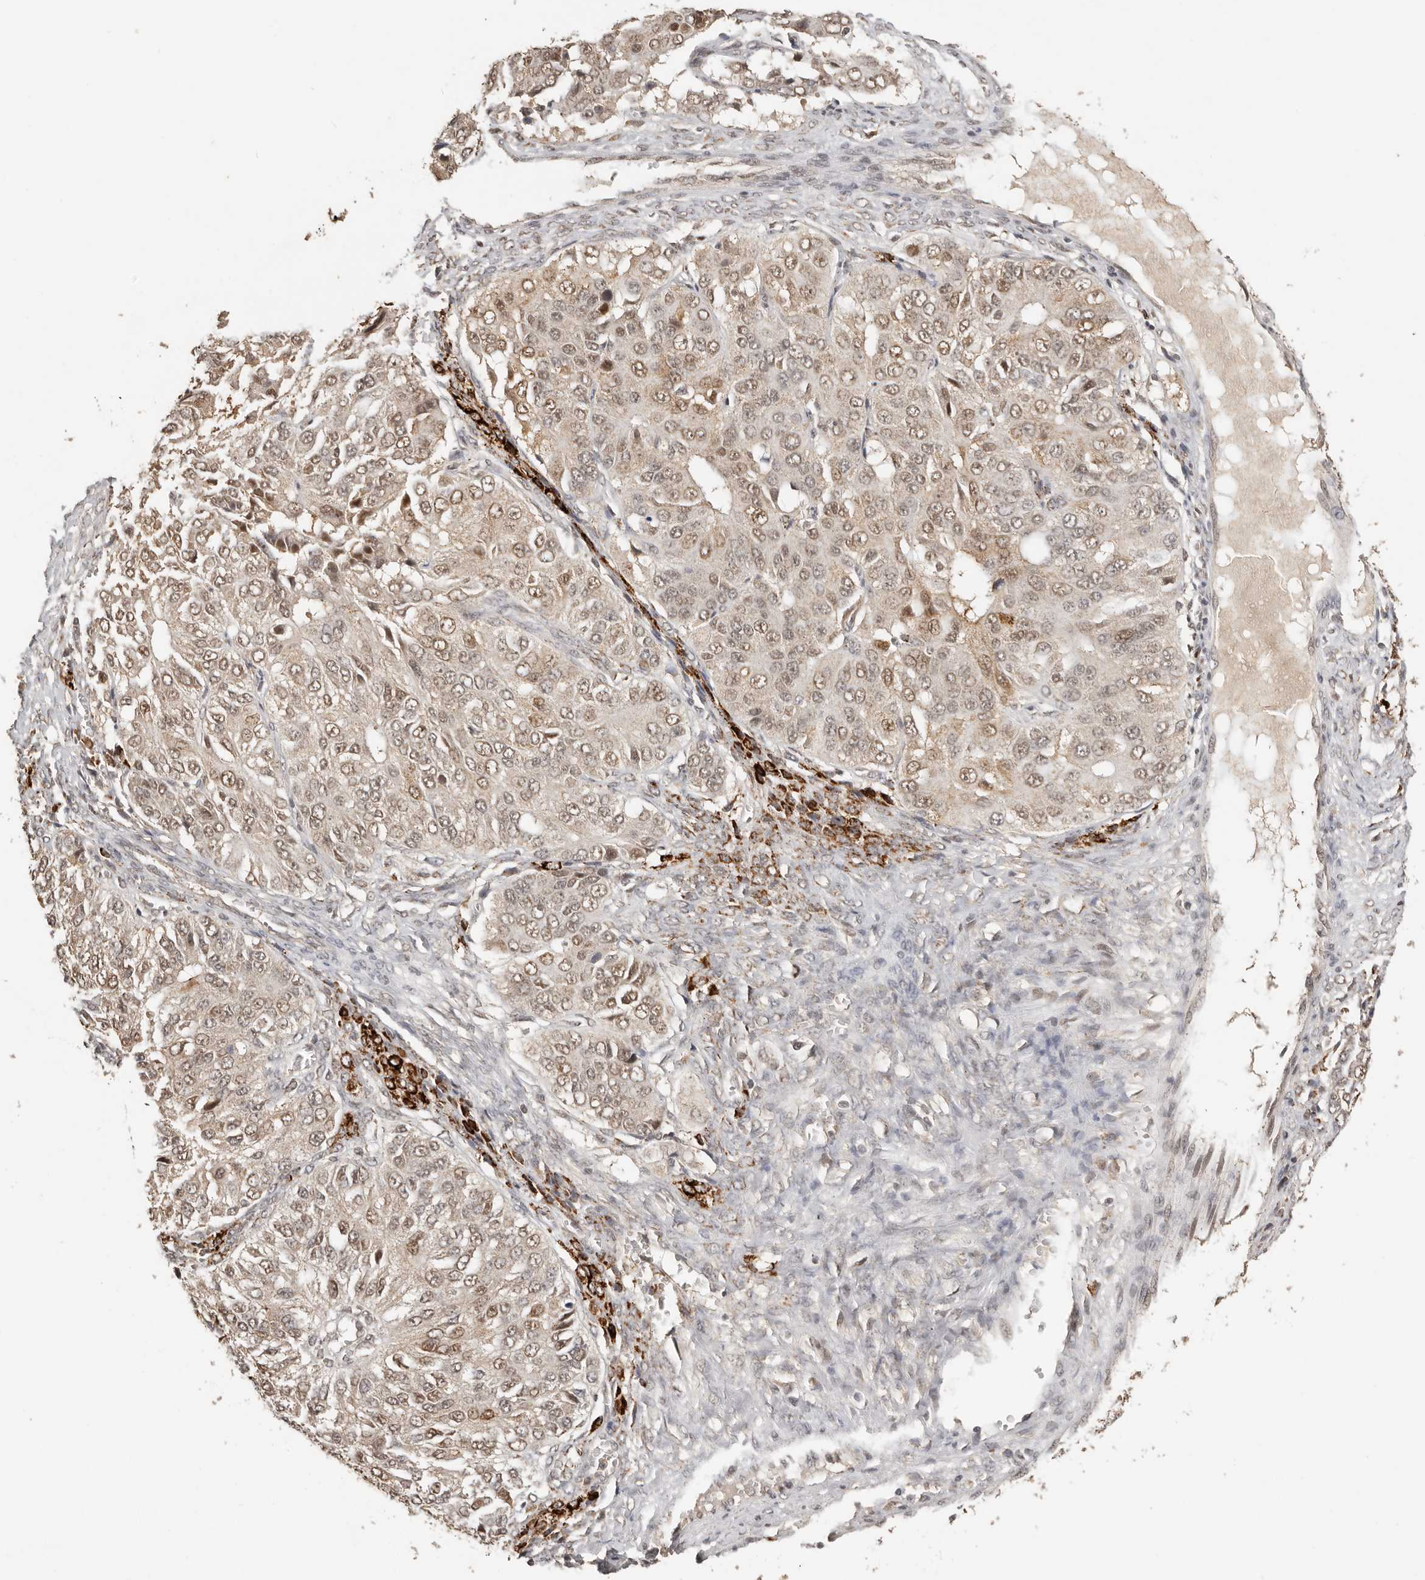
{"staining": {"intensity": "moderate", "quantity": "25%-75%", "location": "cytoplasmic/membranous,nuclear"}, "tissue": "ovarian cancer", "cell_type": "Tumor cells", "image_type": "cancer", "snomed": [{"axis": "morphology", "description": "Carcinoma, endometroid"}, {"axis": "topography", "description": "Ovary"}], "caption": "Brown immunohistochemical staining in ovarian cancer (endometroid carcinoma) shows moderate cytoplasmic/membranous and nuclear positivity in about 25%-75% of tumor cells.", "gene": "SEC14L1", "patient": {"sex": "female", "age": 51}}